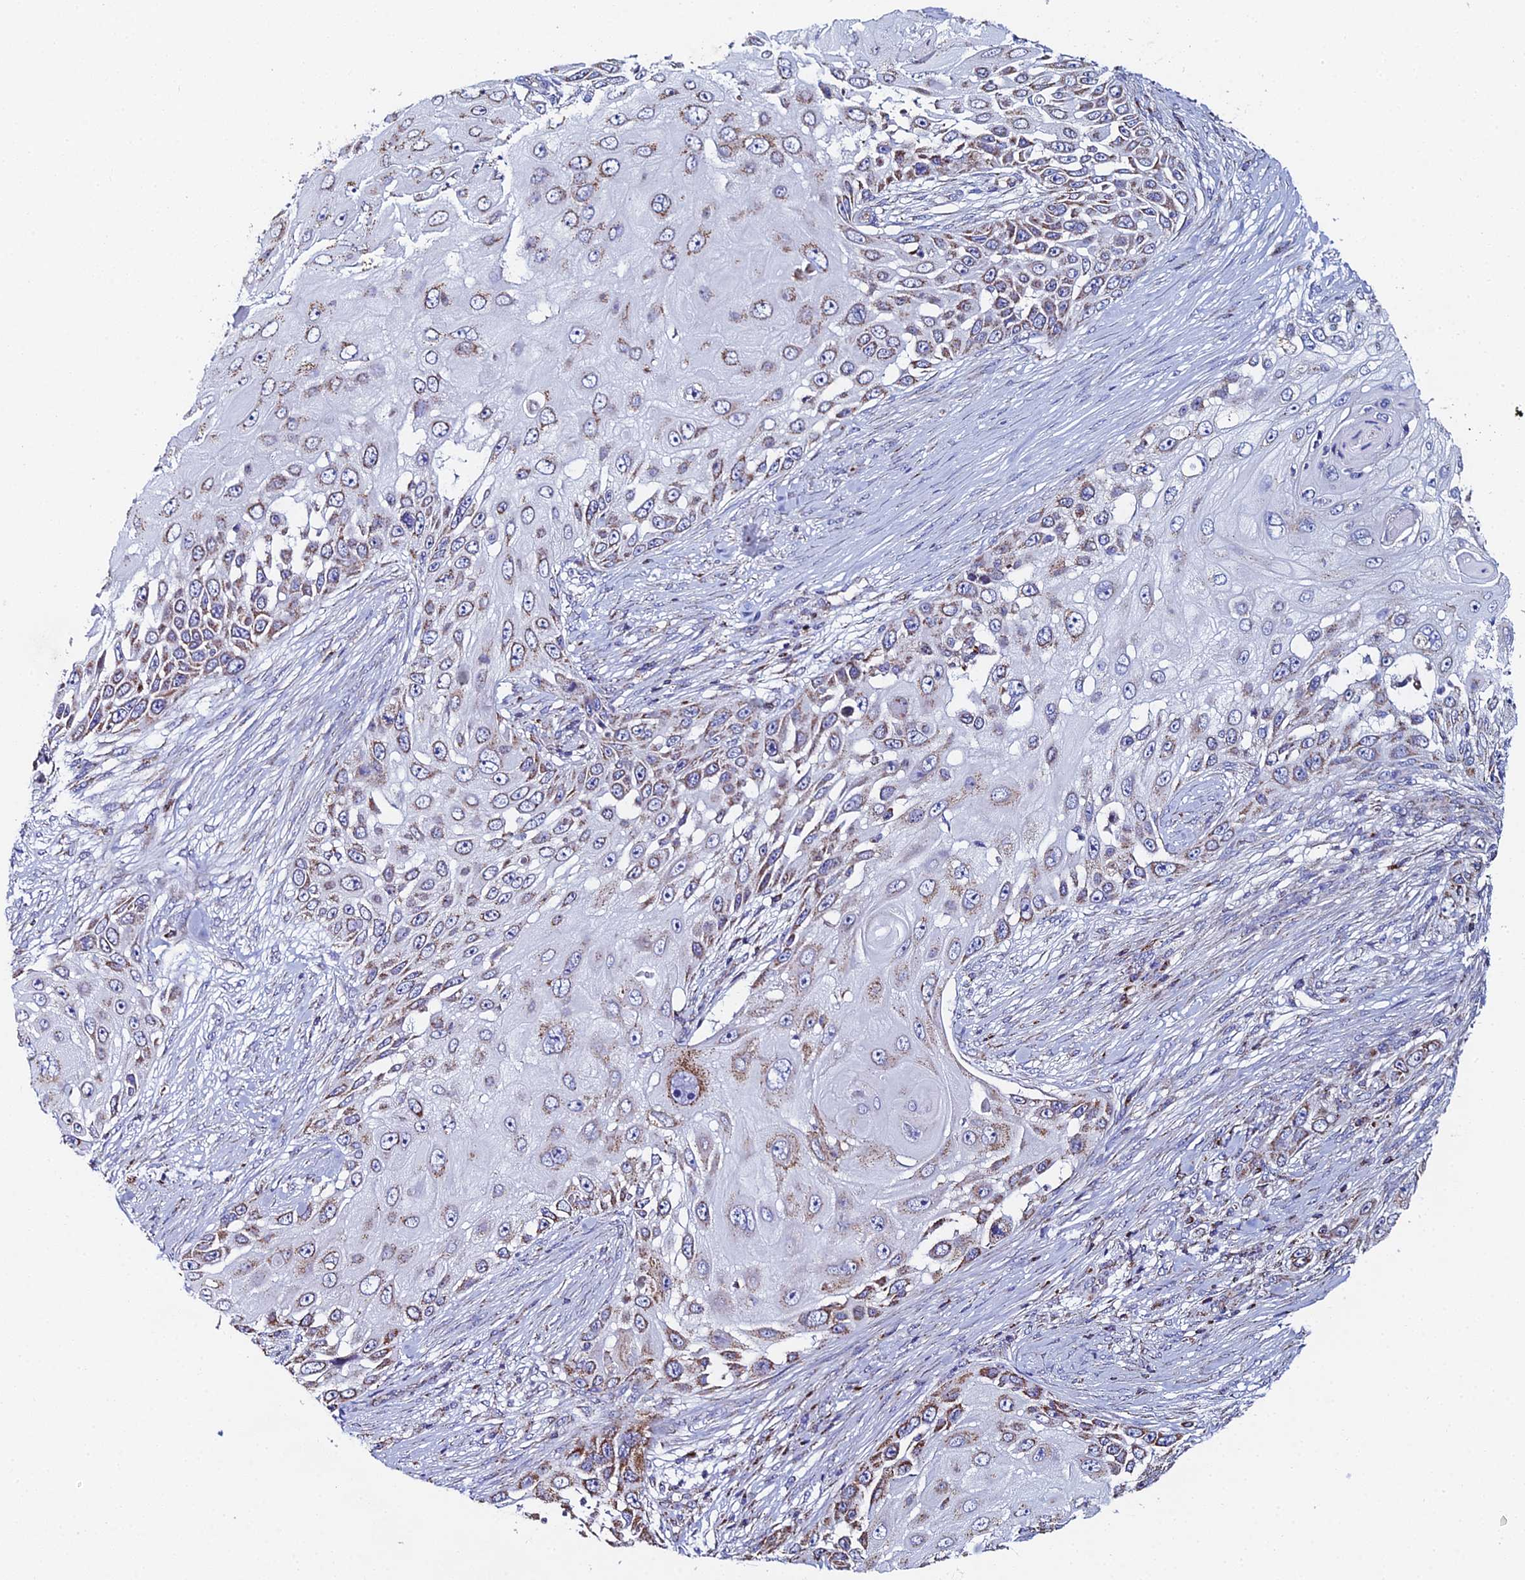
{"staining": {"intensity": "moderate", "quantity": ">75%", "location": "cytoplasmic/membranous"}, "tissue": "skin cancer", "cell_type": "Tumor cells", "image_type": "cancer", "snomed": [{"axis": "morphology", "description": "Squamous cell carcinoma, NOS"}, {"axis": "topography", "description": "Skin"}], "caption": "The image reveals immunohistochemical staining of skin cancer. There is moderate cytoplasmic/membranous staining is identified in about >75% of tumor cells.", "gene": "SPOCK2", "patient": {"sex": "female", "age": 44}}